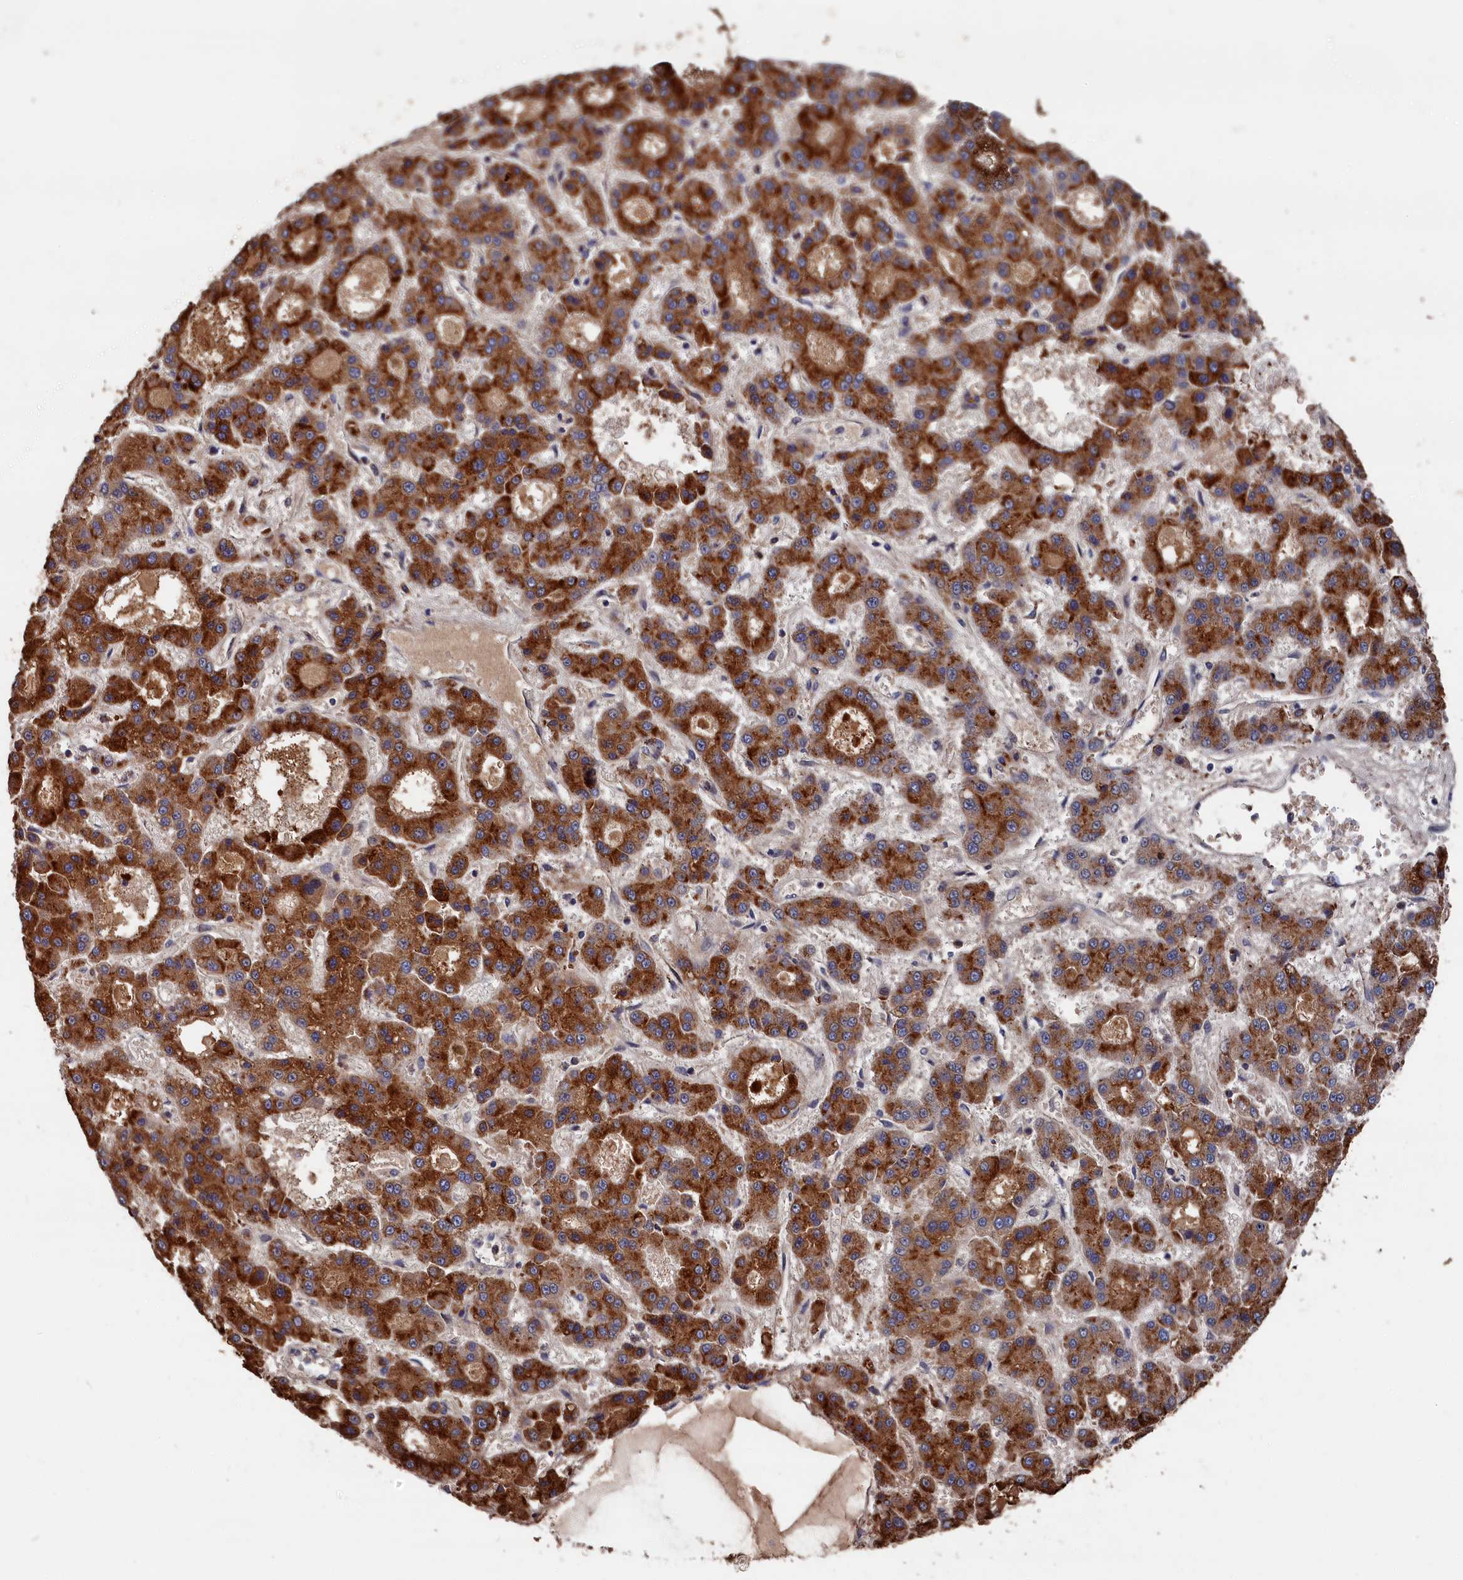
{"staining": {"intensity": "strong", "quantity": ">75%", "location": "cytoplasmic/membranous"}, "tissue": "liver cancer", "cell_type": "Tumor cells", "image_type": "cancer", "snomed": [{"axis": "morphology", "description": "Carcinoma, Hepatocellular, NOS"}, {"axis": "topography", "description": "Liver"}], "caption": "Human liver hepatocellular carcinoma stained with a brown dye displays strong cytoplasmic/membranous positive expression in approximately >75% of tumor cells.", "gene": "RMI2", "patient": {"sex": "male", "age": 70}}